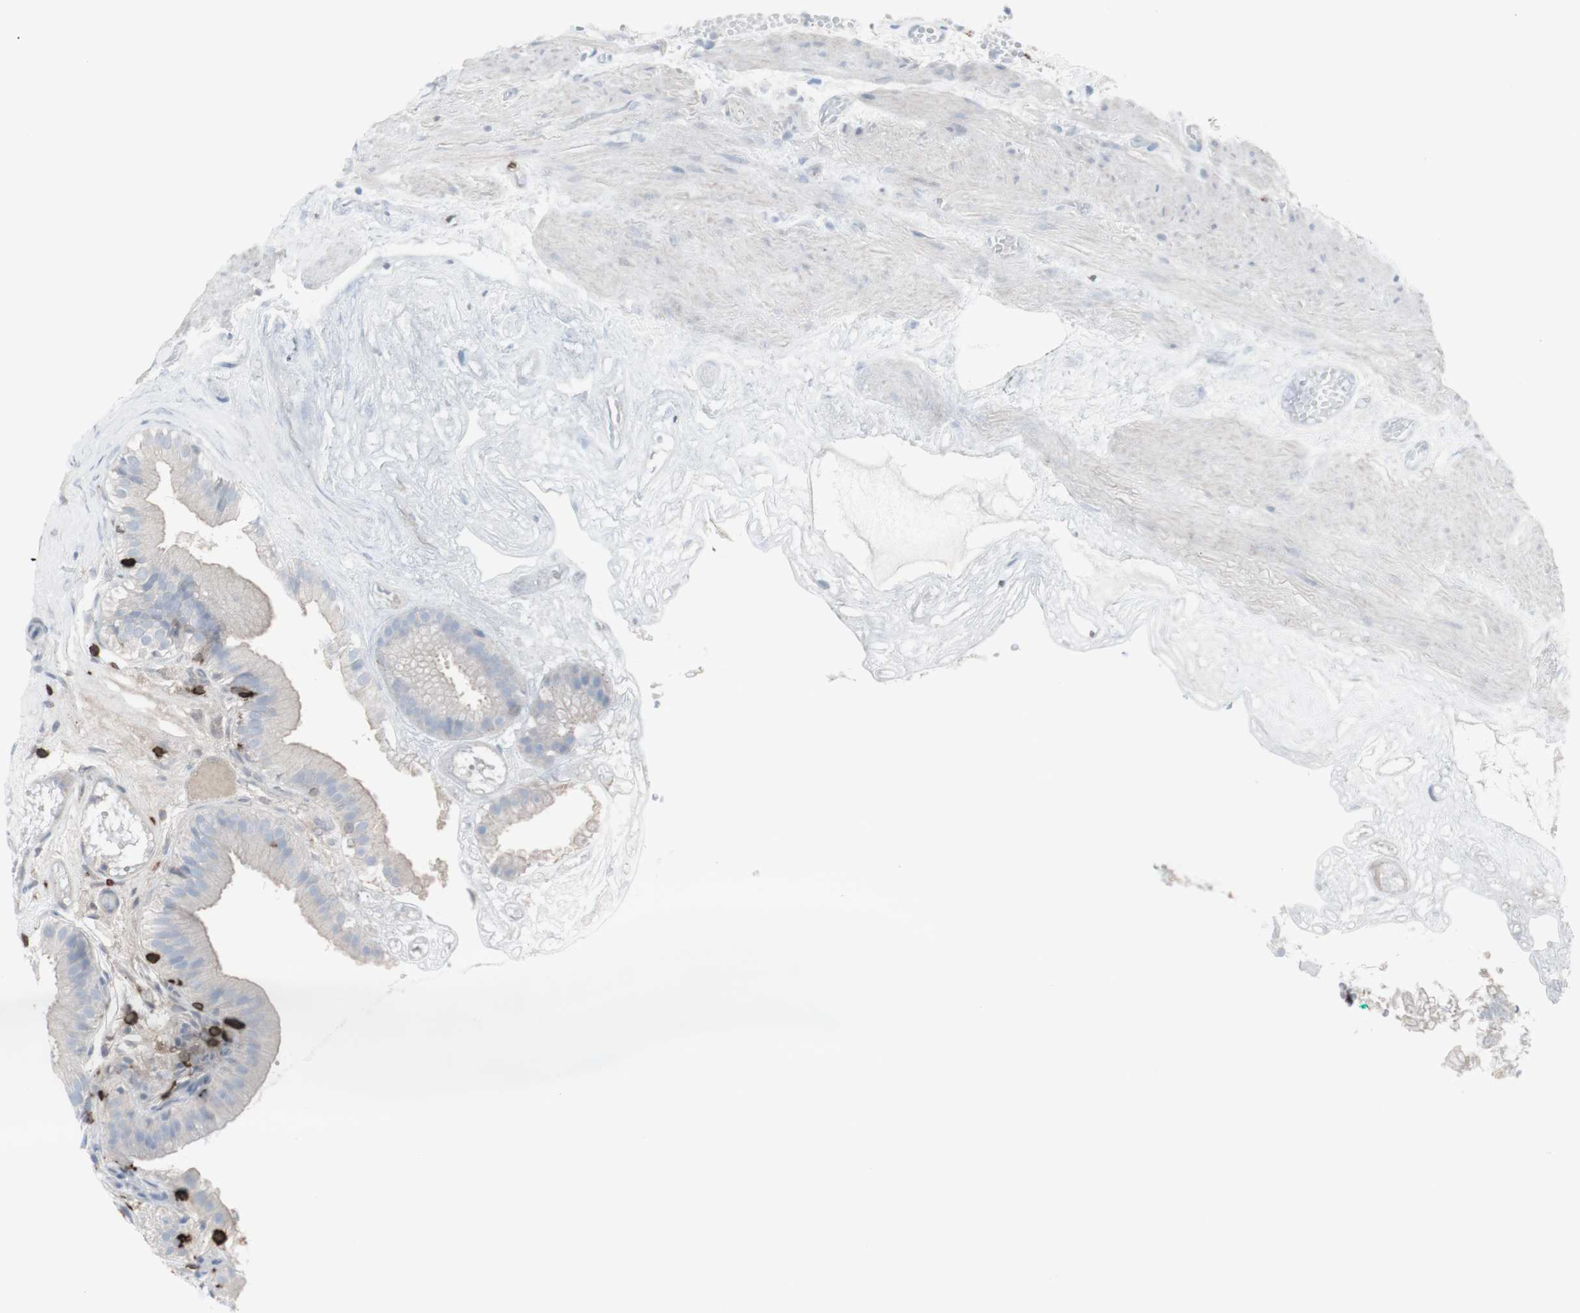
{"staining": {"intensity": "negative", "quantity": "none", "location": "none"}, "tissue": "gallbladder", "cell_type": "Glandular cells", "image_type": "normal", "snomed": [{"axis": "morphology", "description": "Normal tissue, NOS"}, {"axis": "topography", "description": "Gallbladder"}], "caption": "Immunohistochemistry of benign human gallbladder demonstrates no staining in glandular cells.", "gene": "CD247", "patient": {"sex": "female", "age": 26}}